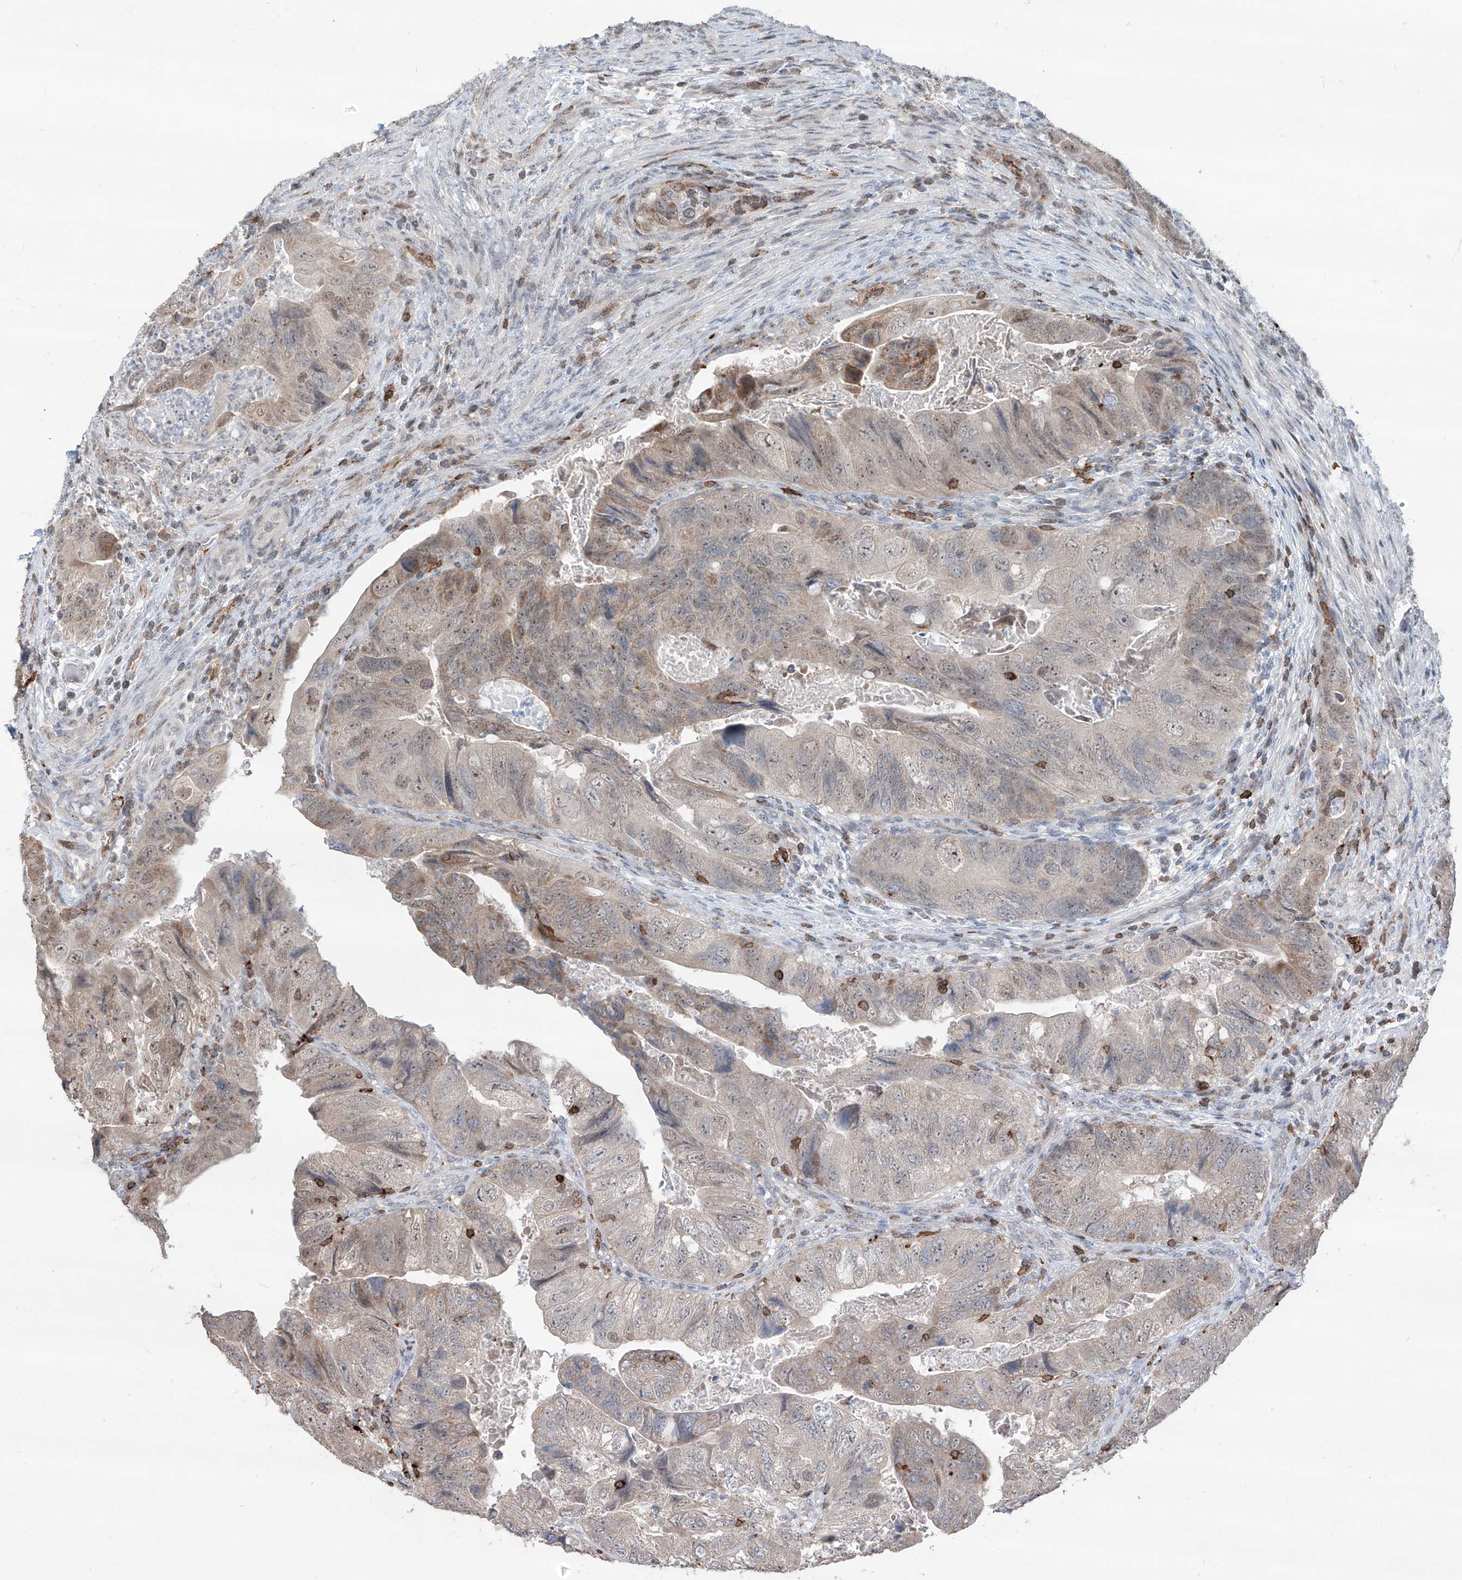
{"staining": {"intensity": "moderate", "quantity": "<25%", "location": "cytoplasmic/membranous"}, "tissue": "colorectal cancer", "cell_type": "Tumor cells", "image_type": "cancer", "snomed": [{"axis": "morphology", "description": "Adenocarcinoma, NOS"}, {"axis": "topography", "description": "Rectum"}], "caption": "Colorectal adenocarcinoma stained for a protein (brown) shows moderate cytoplasmic/membranous positive positivity in about <25% of tumor cells.", "gene": "ZBTB48", "patient": {"sex": "male", "age": 63}}